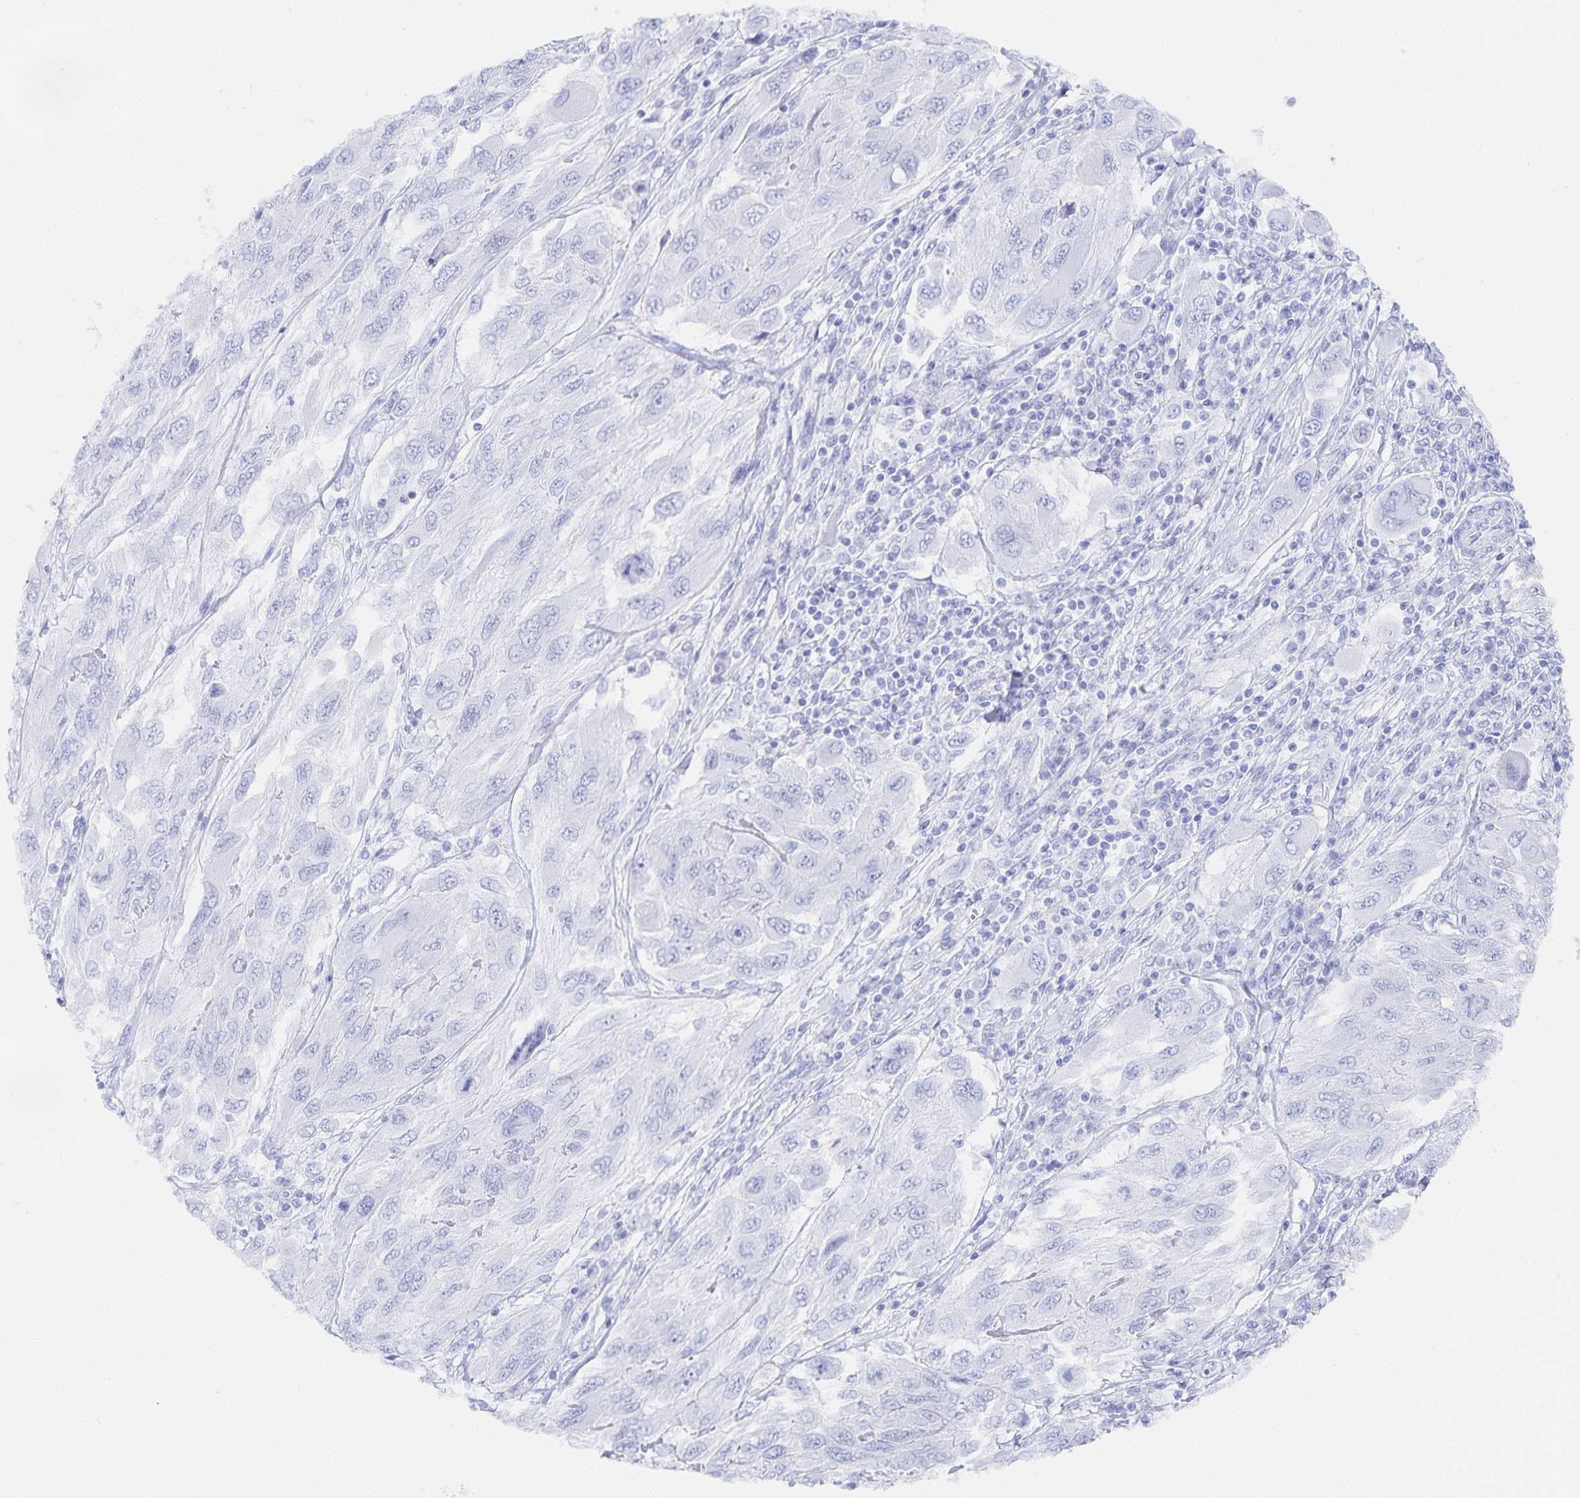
{"staining": {"intensity": "negative", "quantity": "none", "location": "none"}, "tissue": "melanoma", "cell_type": "Tumor cells", "image_type": "cancer", "snomed": [{"axis": "morphology", "description": "Malignant melanoma, NOS"}, {"axis": "topography", "description": "Skin"}], "caption": "This image is of melanoma stained with IHC to label a protein in brown with the nuclei are counter-stained blue. There is no expression in tumor cells.", "gene": "SNTN", "patient": {"sex": "female", "age": 91}}